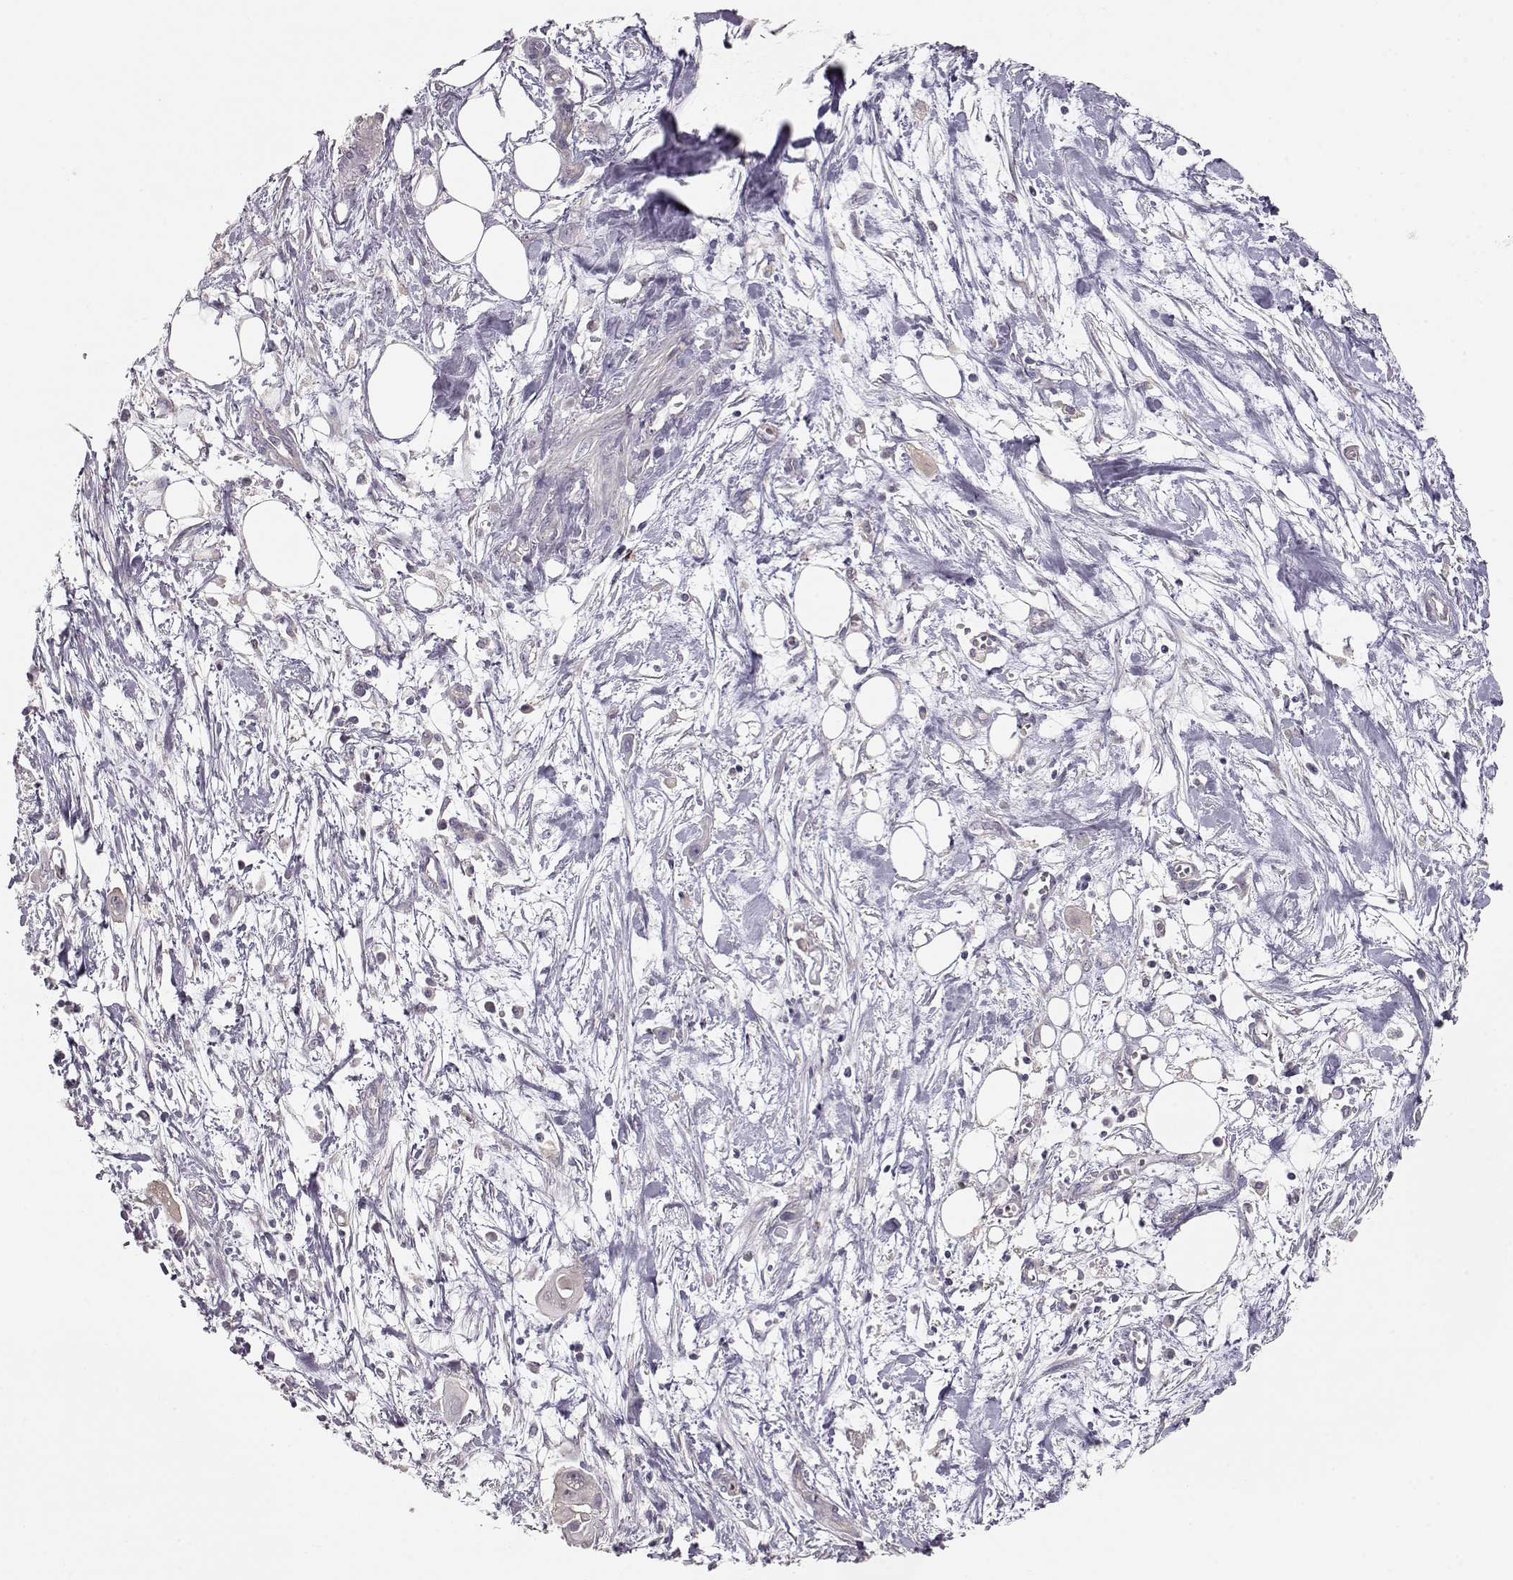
{"staining": {"intensity": "negative", "quantity": "none", "location": "none"}, "tissue": "pancreatic cancer", "cell_type": "Tumor cells", "image_type": "cancer", "snomed": [{"axis": "morphology", "description": "Adenocarcinoma, NOS"}, {"axis": "topography", "description": "Pancreas"}], "caption": "This is an immunohistochemistry (IHC) micrograph of human pancreatic adenocarcinoma. There is no staining in tumor cells.", "gene": "ARHGAP8", "patient": {"sex": "male", "age": 50}}